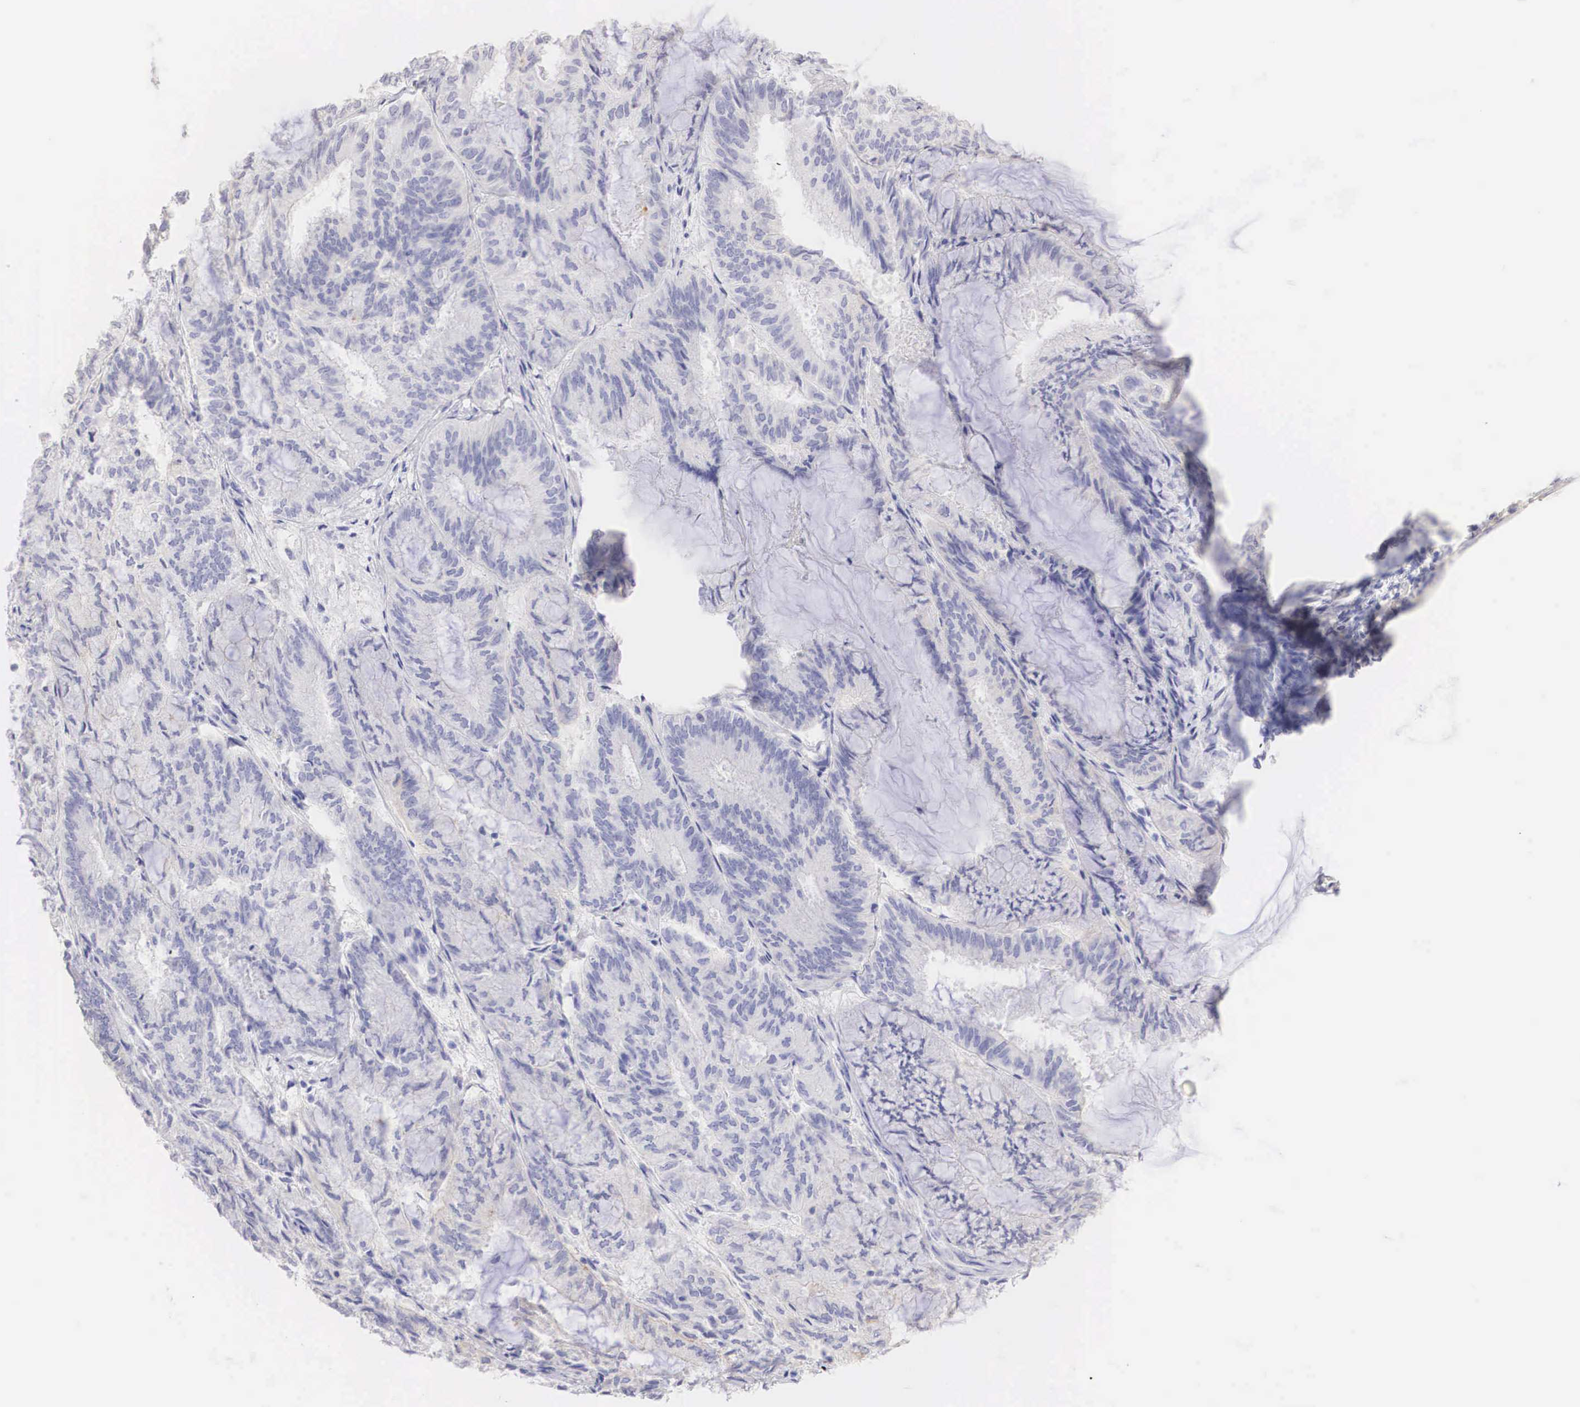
{"staining": {"intensity": "negative", "quantity": "none", "location": "none"}, "tissue": "endometrial cancer", "cell_type": "Tumor cells", "image_type": "cancer", "snomed": [{"axis": "morphology", "description": "Adenocarcinoma, NOS"}, {"axis": "topography", "description": "Endometrium"}], "caption": "This is a photomicrograph of immunohistochemistry staining of adenocarcinoma (endometrial), which shows no expression in tumor cells.", "gene": "ERBB2", "patient": {"sex": "female", "age": 59}}